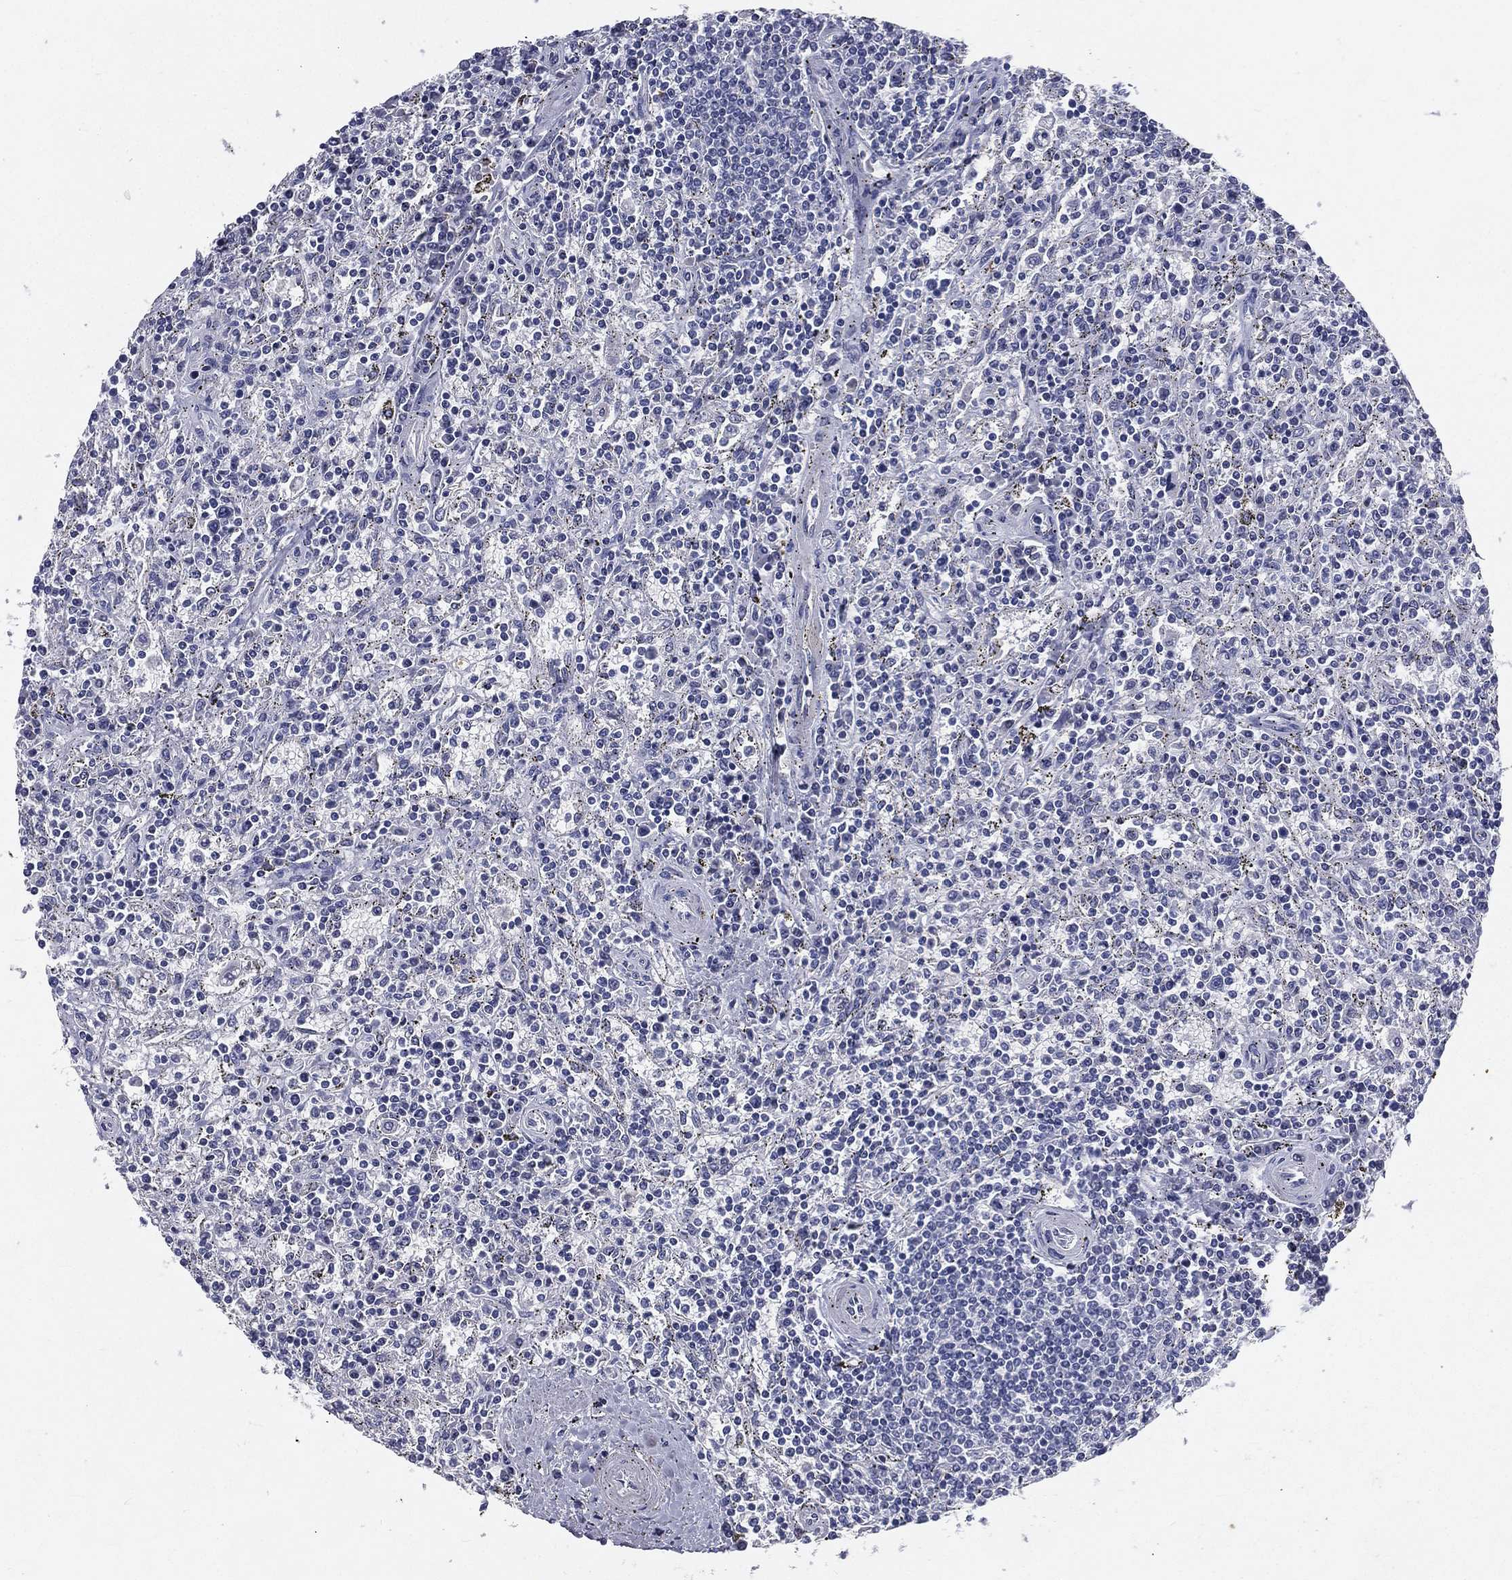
{"staining": {"intensity": "negative", "quantity": "none", "location": "none"}, "tissue": "lymphoma", "cell_type": "Tumor cells", "image_type": "cancer", "snomed": [{"axis": "morphology", "description": "Malignant lymphoma, non-Hodgkin's type, Low grade"}, {"axis": "topography", "description": "Spleen"}], "caption": "Tumor cells show no significant protein positivity in lymphoma.", "gene": "IFT27", "patient": {"sex": "male", "age": 62}}